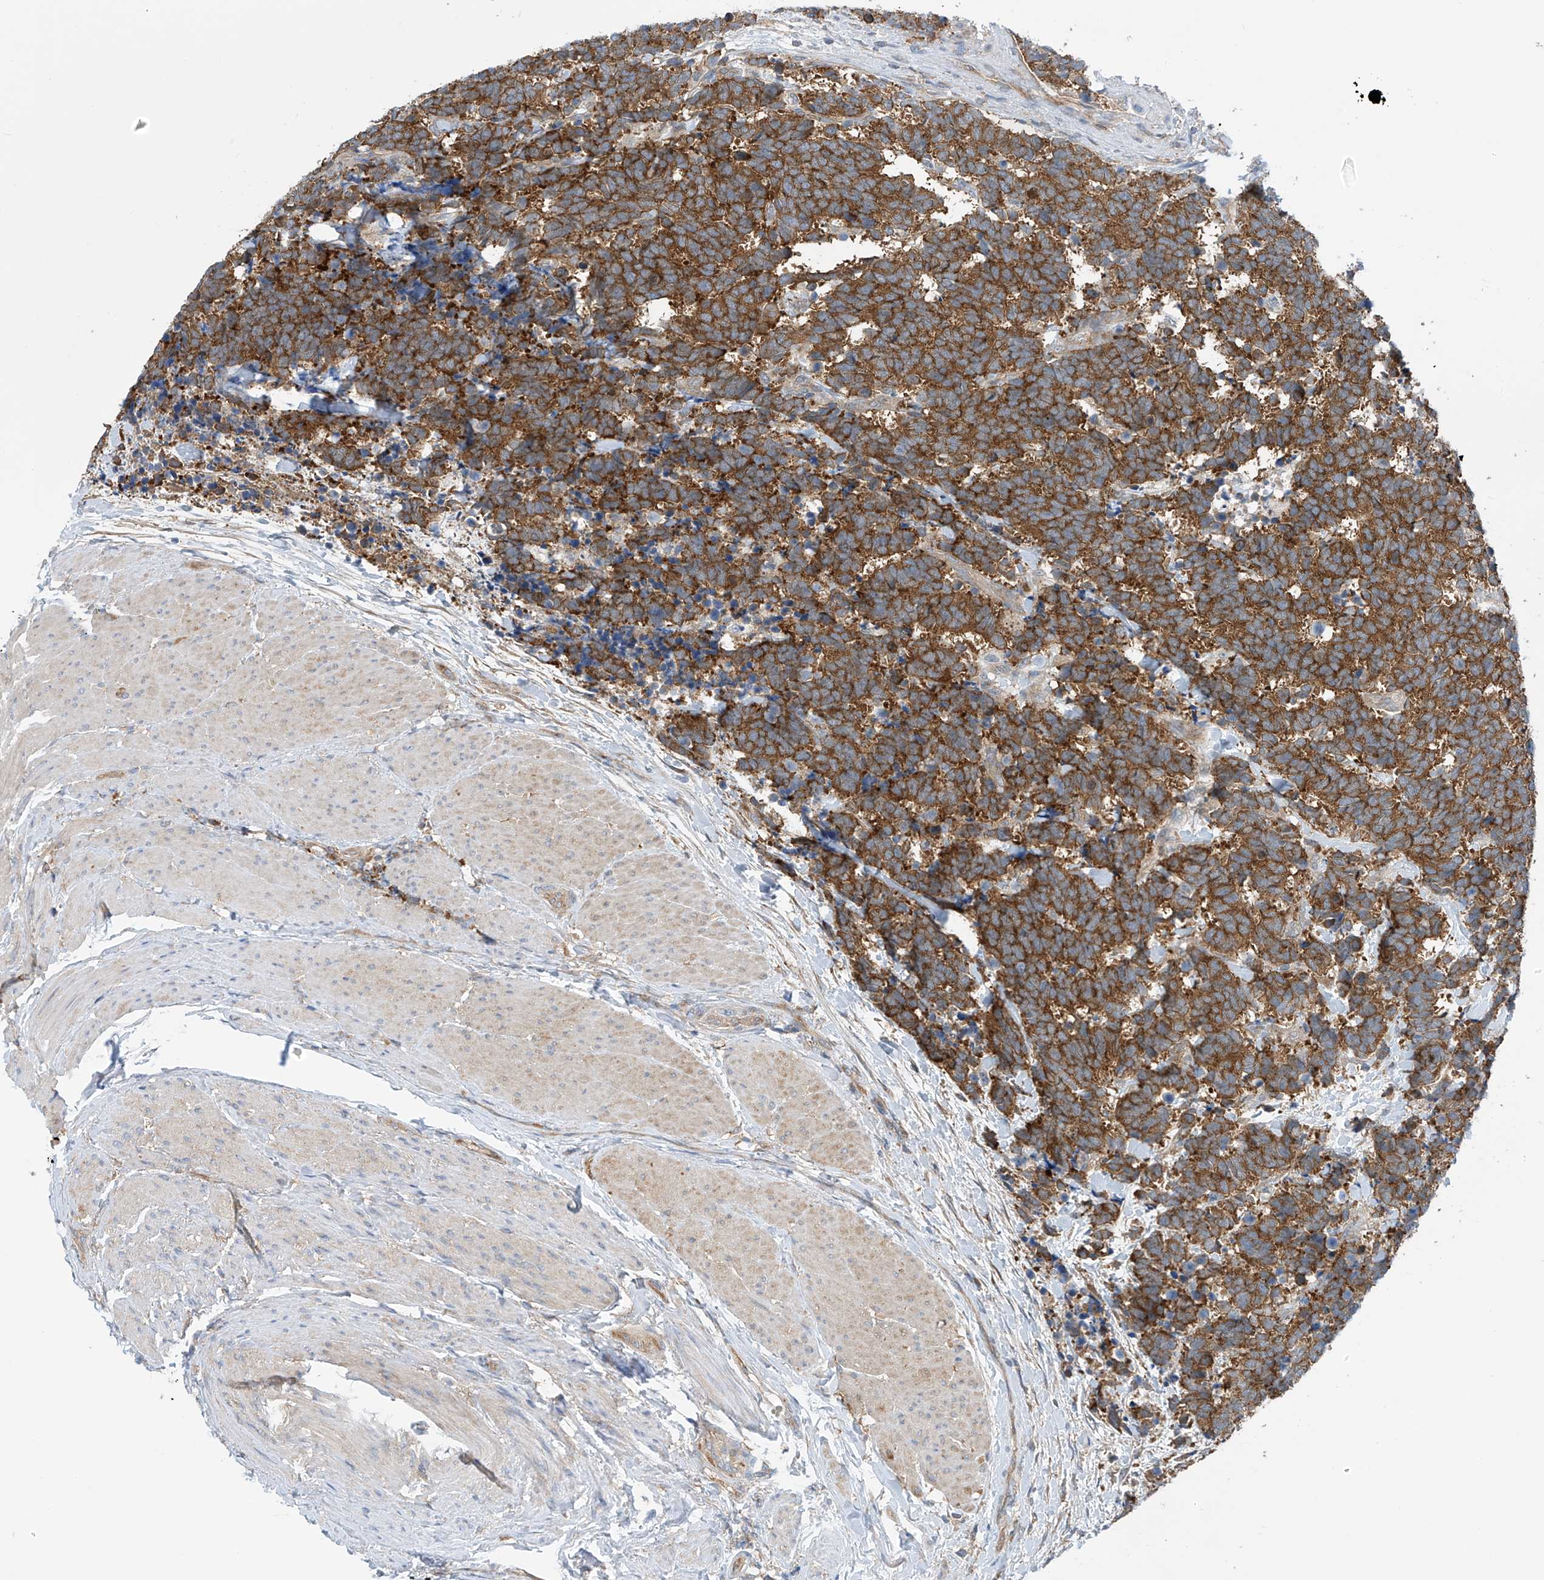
{"staining": {"intensity": "strong", "quantity": ">75%", "location": "cytoplasmic/membranous"}, "tissue": "carcinoid", "cell_type": "Tumor cells", "image_type": "cancer", "snomed": [{"axis": "morphology", "description": "Carcinoma, NOS"}, {"axis": "morphology", "description": "Carcinoid, malignant, NOS"}, {"axis": "topography", "description": "Urinary bladder"}], "caption": "Immunohistochemical staining of human carcinoid (malignant) reveals strong cytoplasmic/membranous protein staining in approximately >75% of tumor cells. (DAB = brown stain, brightfield microscopy at high magnification).", "gene": "REPS1", "patient": {"sex": "male", "age": 57}}